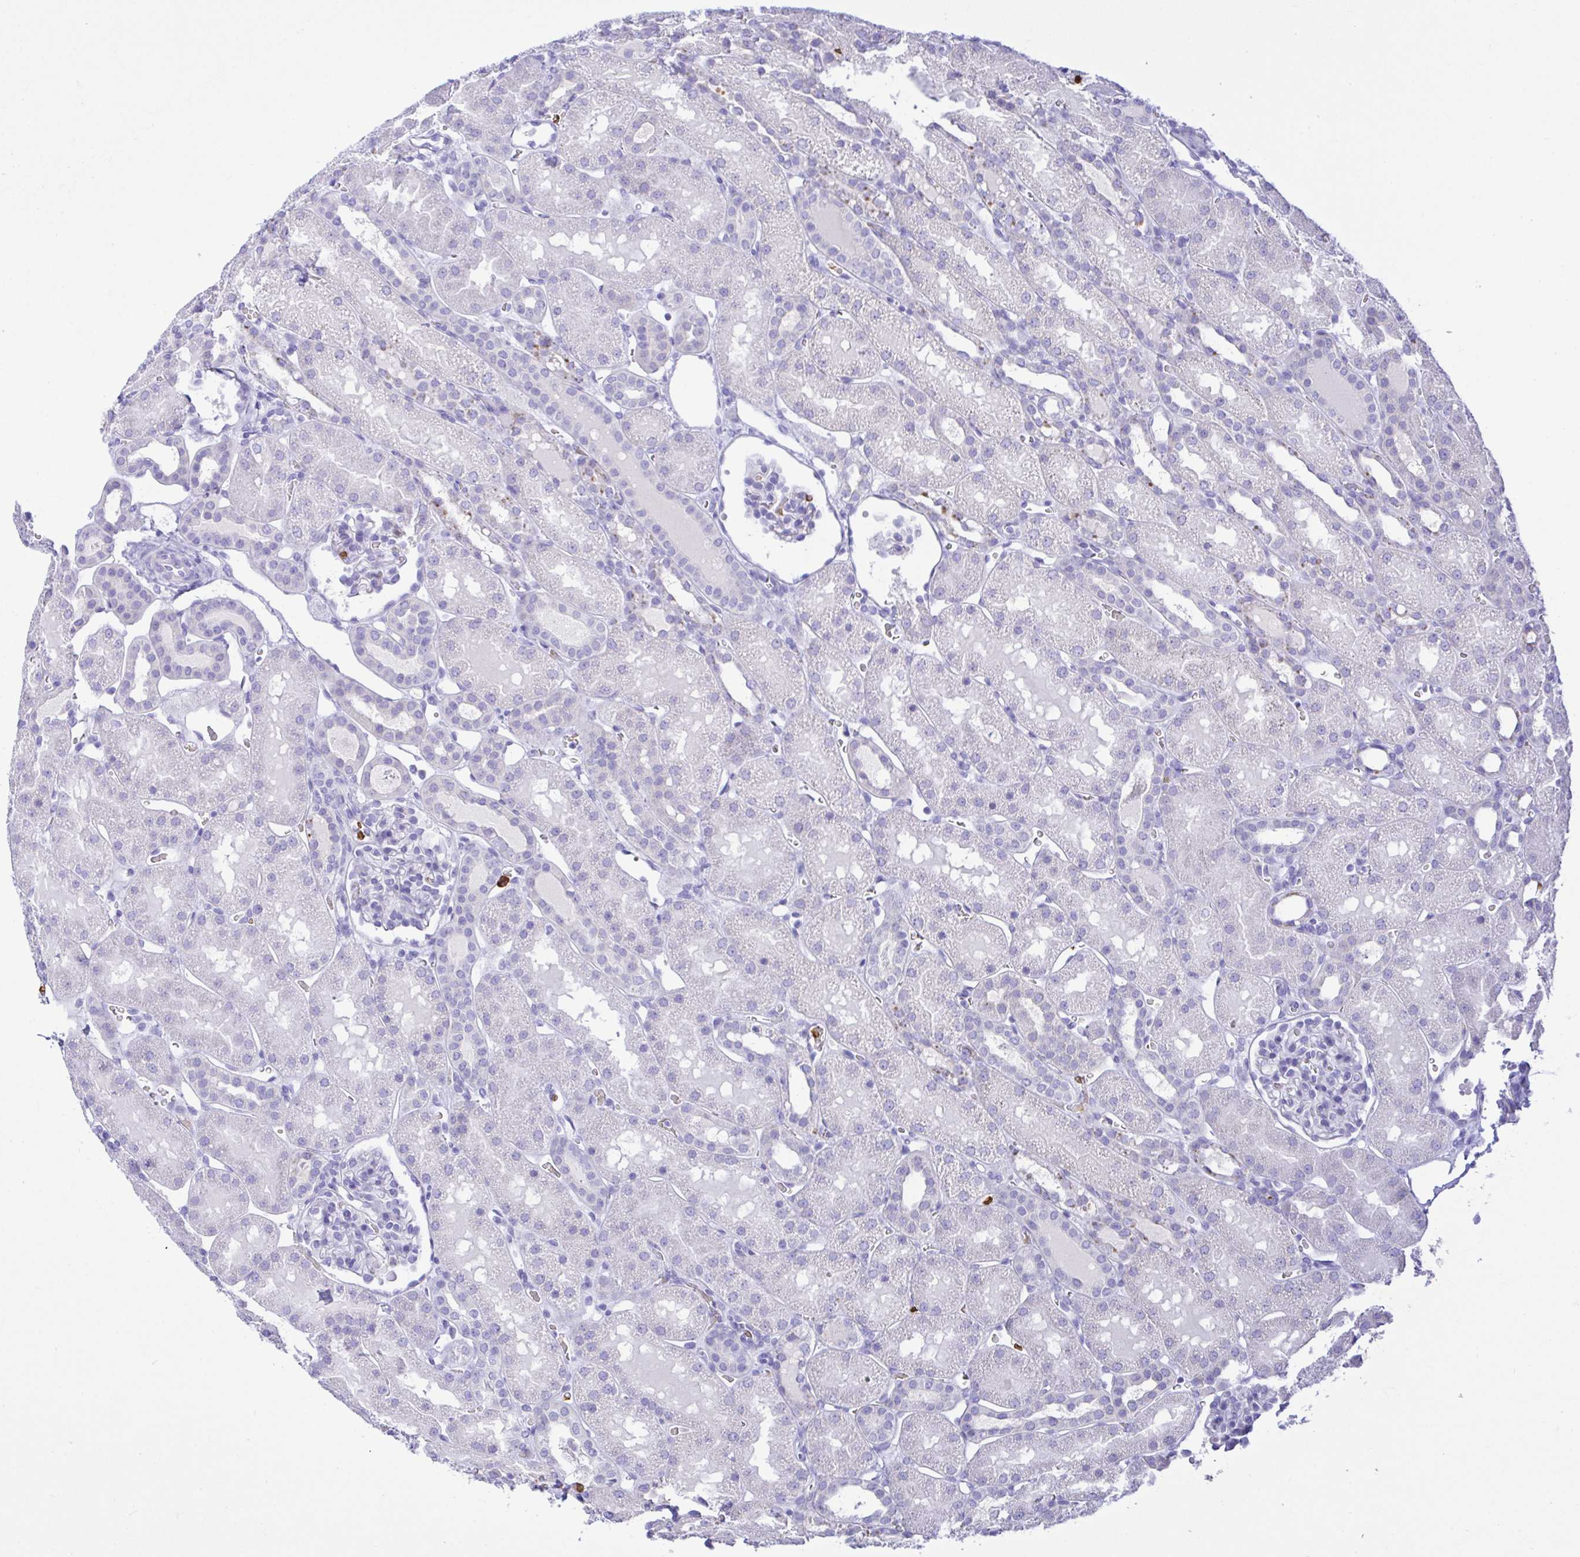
{"staining": {"intensity": "negative", "quantity": "none", "location": "none"}, "tissue": "kidney", "cell_type": "Cells in glomeruli", "image_type": "normal", "snomed": [{"axis": "morphology", "description": "Normal tissue, NOS"}, {"axis": "topography", "description": "Kidney"}], "caption": "Kidney was stained to show a protein in brown. There is no significant staining in cells in glomeruli.", "gene": "ZNF221", "patient": {"sex": "male", "age": 2}}